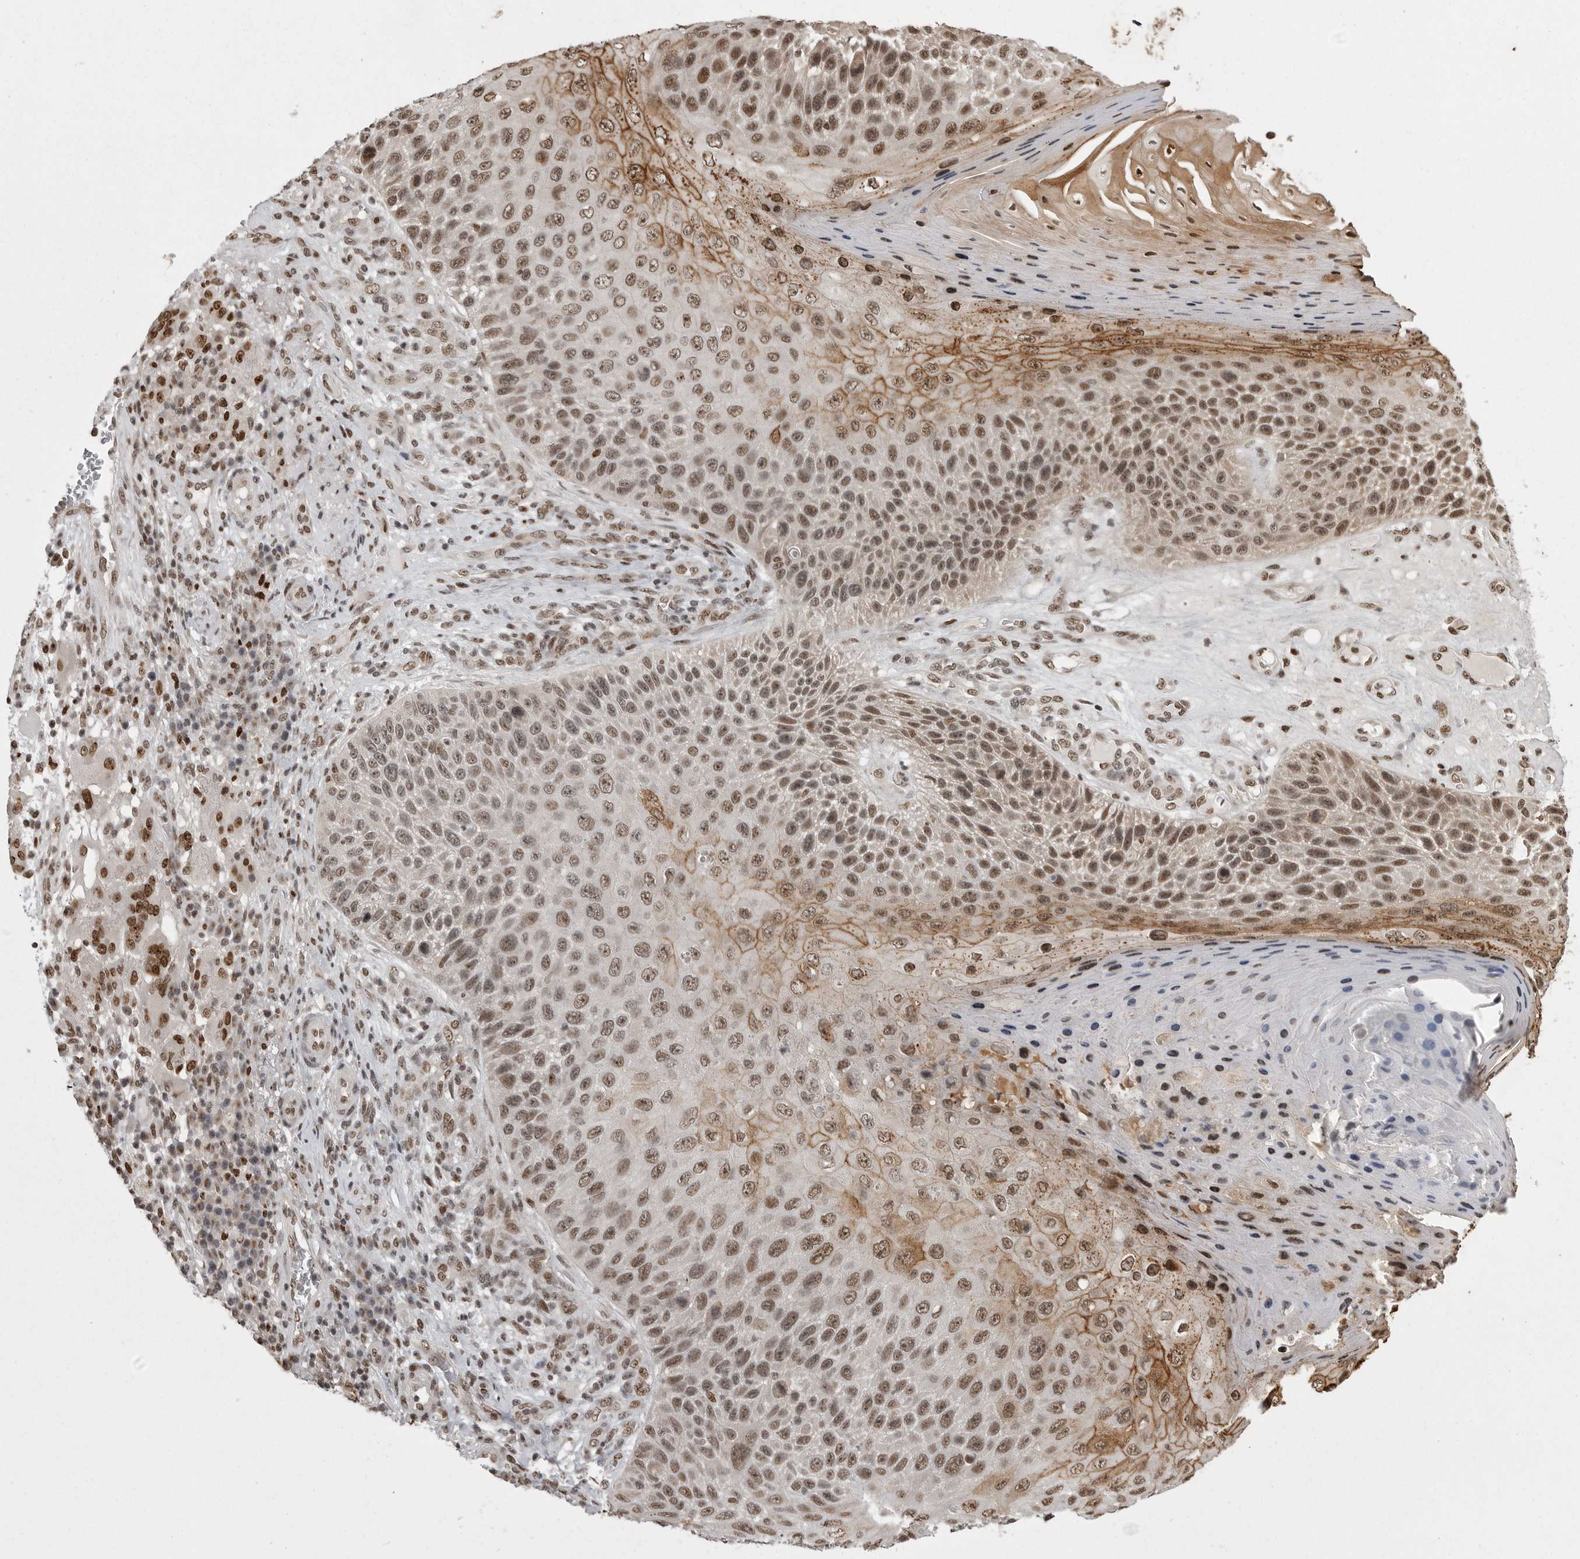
{"staining": {"intensity": "moderate", "quantity": ">75%", "location": "nuclear"}, "tissue": "skin cancer", "cell_type": "Tumor cells", "image_type": "cancer", "snomed": [{"axis": "morphology", "description": "Squamous cell carcinoma, NOS"}, {"axis": "topography", "description": "Skin"}], "caption": "Immunohistochemistry (IHC) image of human skin squamous cell carcinoma stained for a protein (brown), which reveals medium levels of moderate nuclear staining in about >75% of tumor cells.", "gene": "YAF2", "patient": {"sex": "female", "age": 88}}